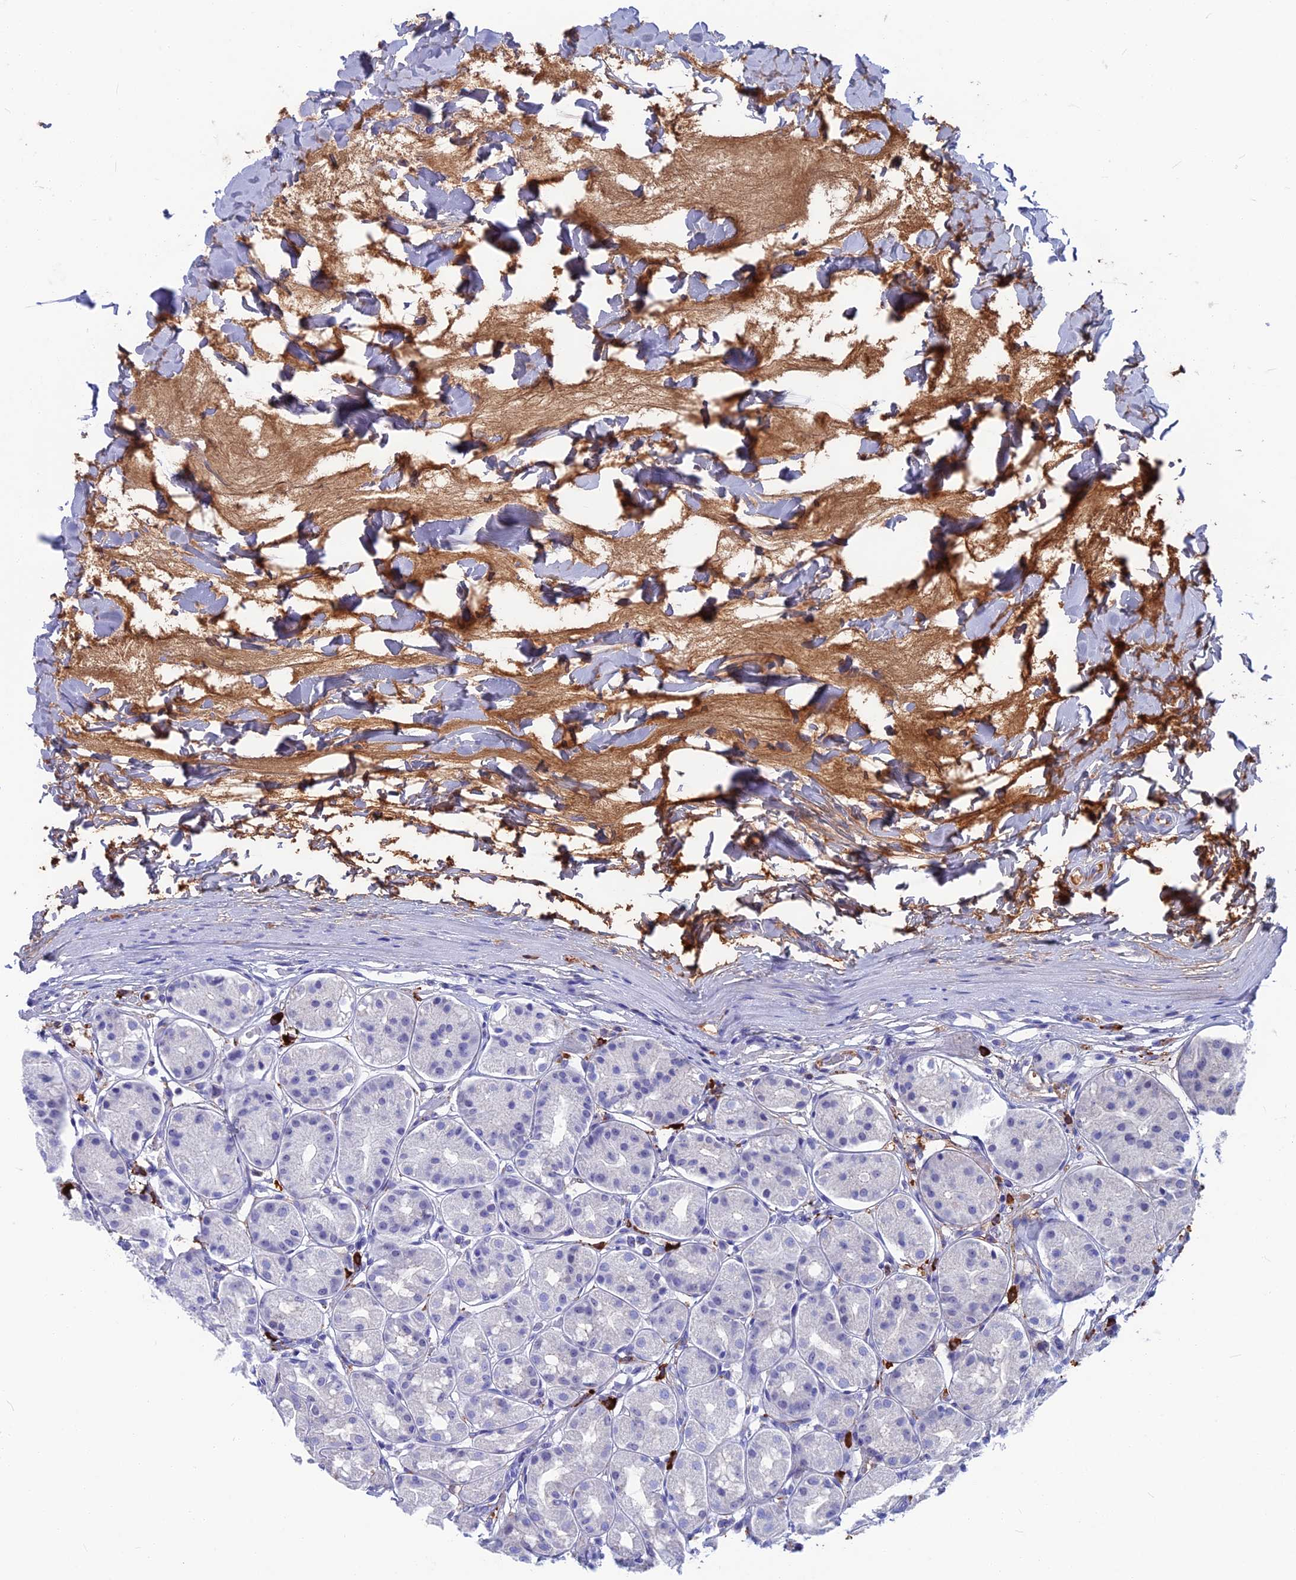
{"staining": {"intensity": "negative", "quantity": "none", "location": "none"}, "tissue": "stomach", "cell_type": "Glandular cells", "image_type": "normal", "snomed": [{"axis": "morphology", "description": "Normal tissue, NOS"}, {"axis": "topography", "description": "Stomach"}, {"axis": "topography", "description": "Stomach, lower"}], "caption": "A histopathology image of stomach stained for a protein demonstrates no brown staining in glandular cells.", "gene": "SNAP91", "patient": {"sex": "female", "age": 56}}